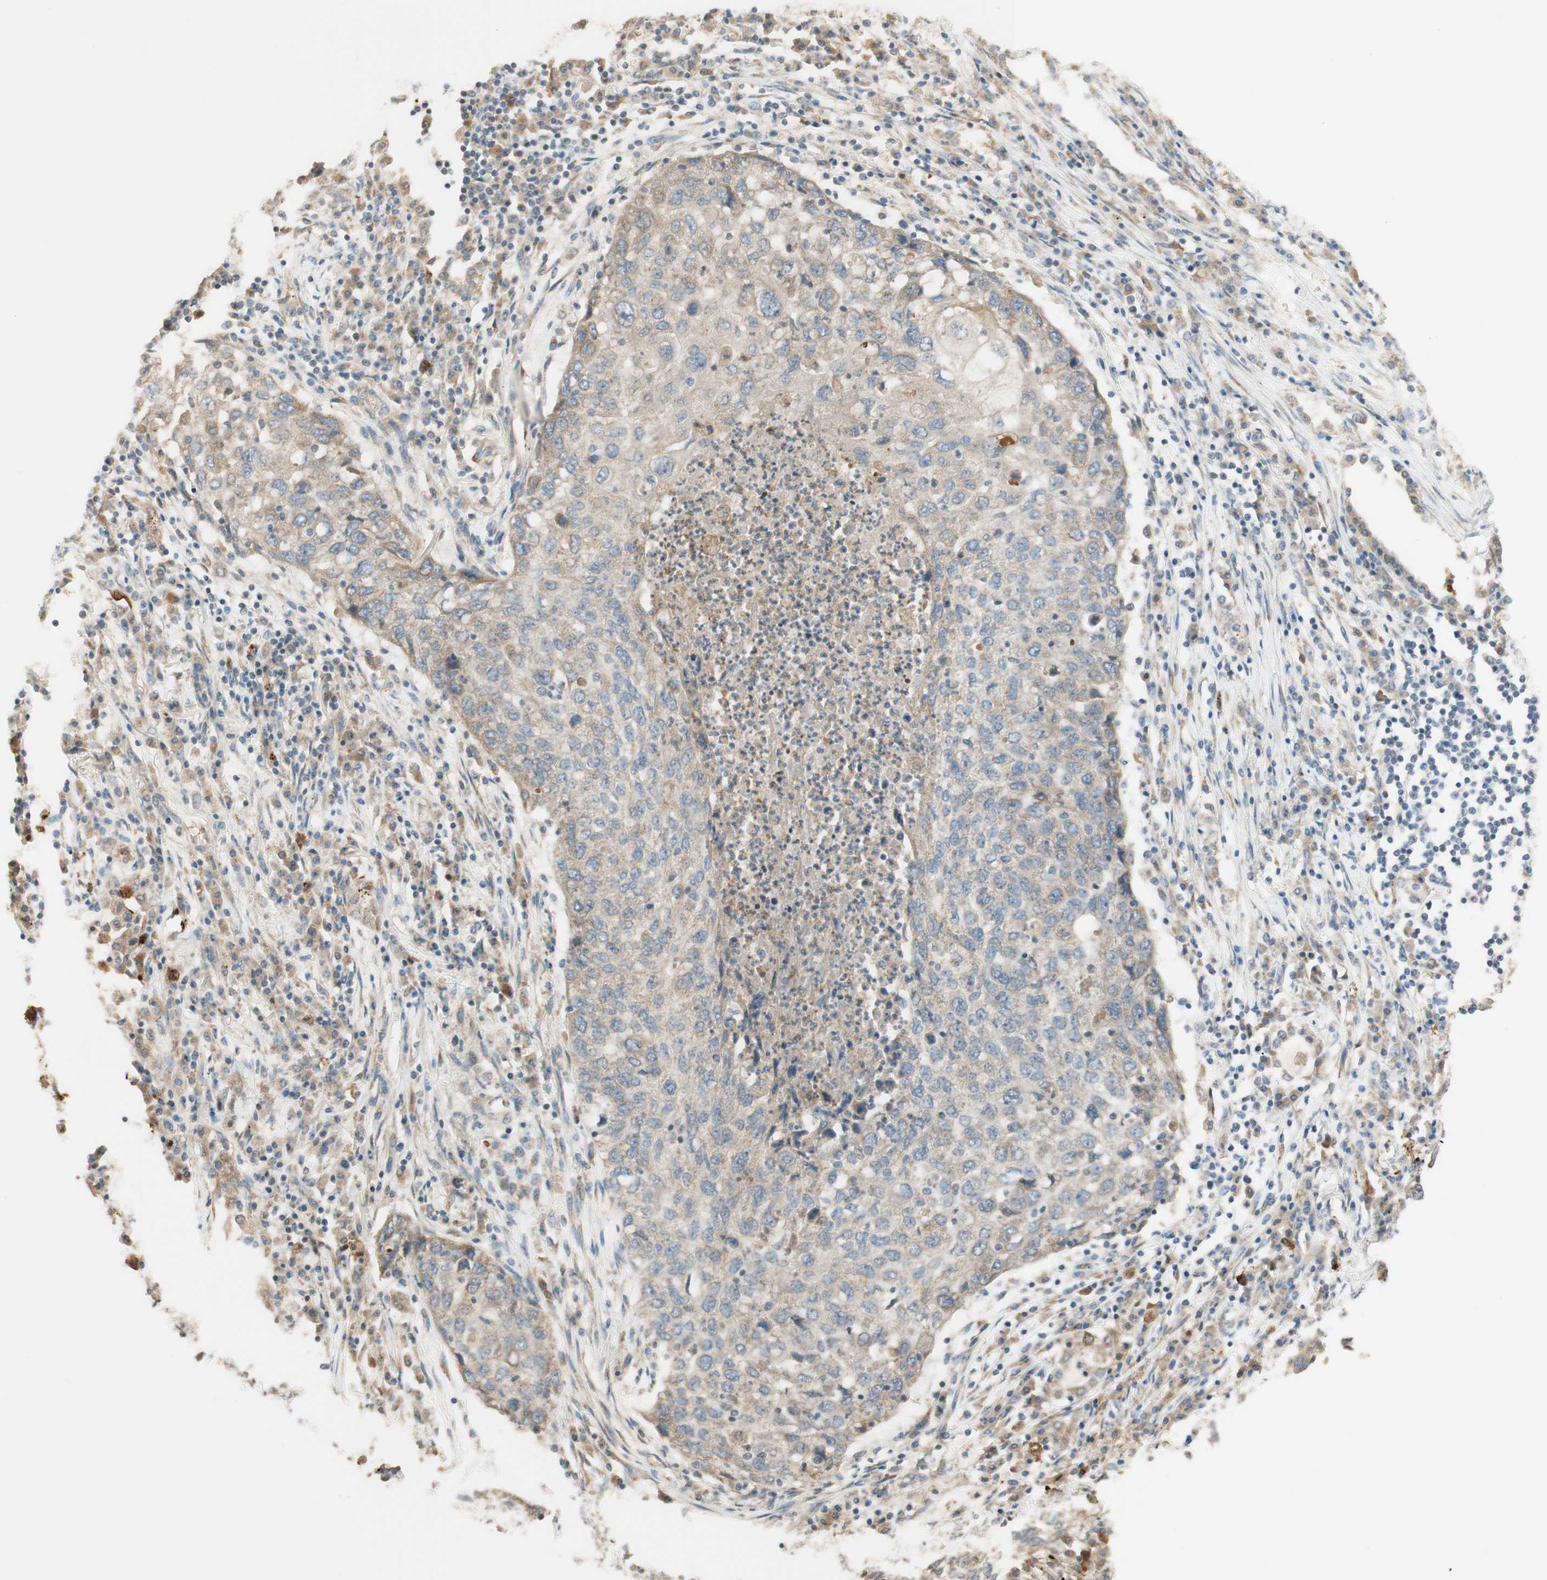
{"staining": {"intensity": "weak", "quantity": ">75%", "location": "cytoplasmic/membranous"}, "tissue": "lung cancer", "cell_type": "Tumor cells", "image_type": "cancer", "snomed": [{"axis": "morphology", "description": "Squamous cell carcinoma, NOS"}, {"axis": "topography", "description": "Lung"}], "caption": "Immunohistochemical staining of human lung squamous cell carcinoma shows low levels of weak cytoplasmic/membranous positivity in about >75% of tumor cells.", "gene": "CLCN2", "patient": {"sex": "female", "age": 63}}